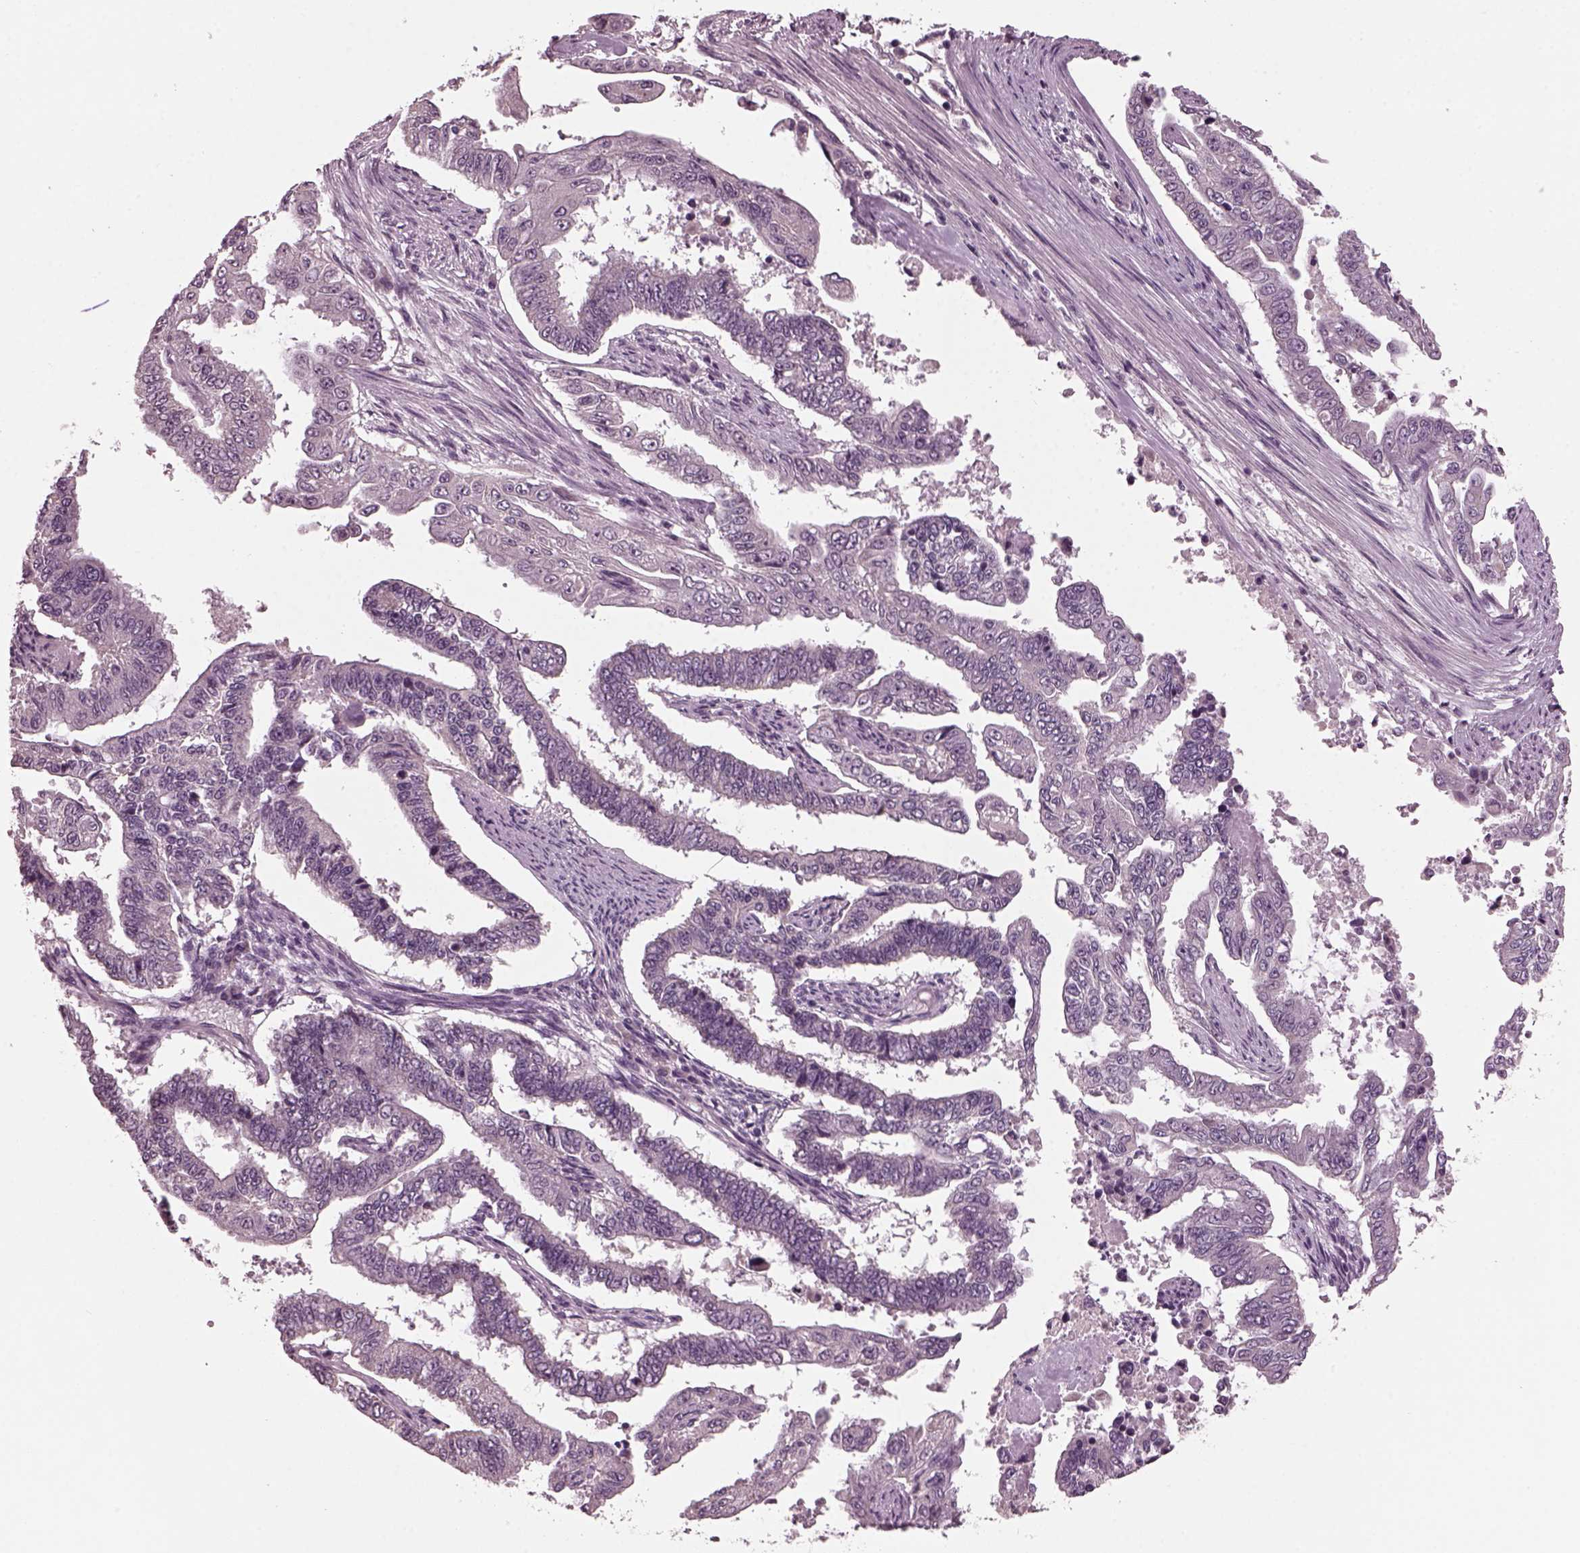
{"staining": {"intensity": "negative", "quantity": "none", "location": "none"}, "tissue": "endometrial cancer", "cell_type": "Tumor cells", "image_type": "cancer", "snomed": [{"axis": "morphology", "description": "Adenocarcinoma, NOS"}, {"axis": "topography", "description": "Uterus"}], "caption": "Endometrial adenocarcinoma was stained to show a protein in brown. There is no significant staining in tumor cells. The staining was performed using DAB to visualize the protein expression in brown, while the nuclei were stained in blue with hematoxylin (Magnification: 20x).", "gene": "CLCN4", "patient": {"sex": "female", "age": 59}}